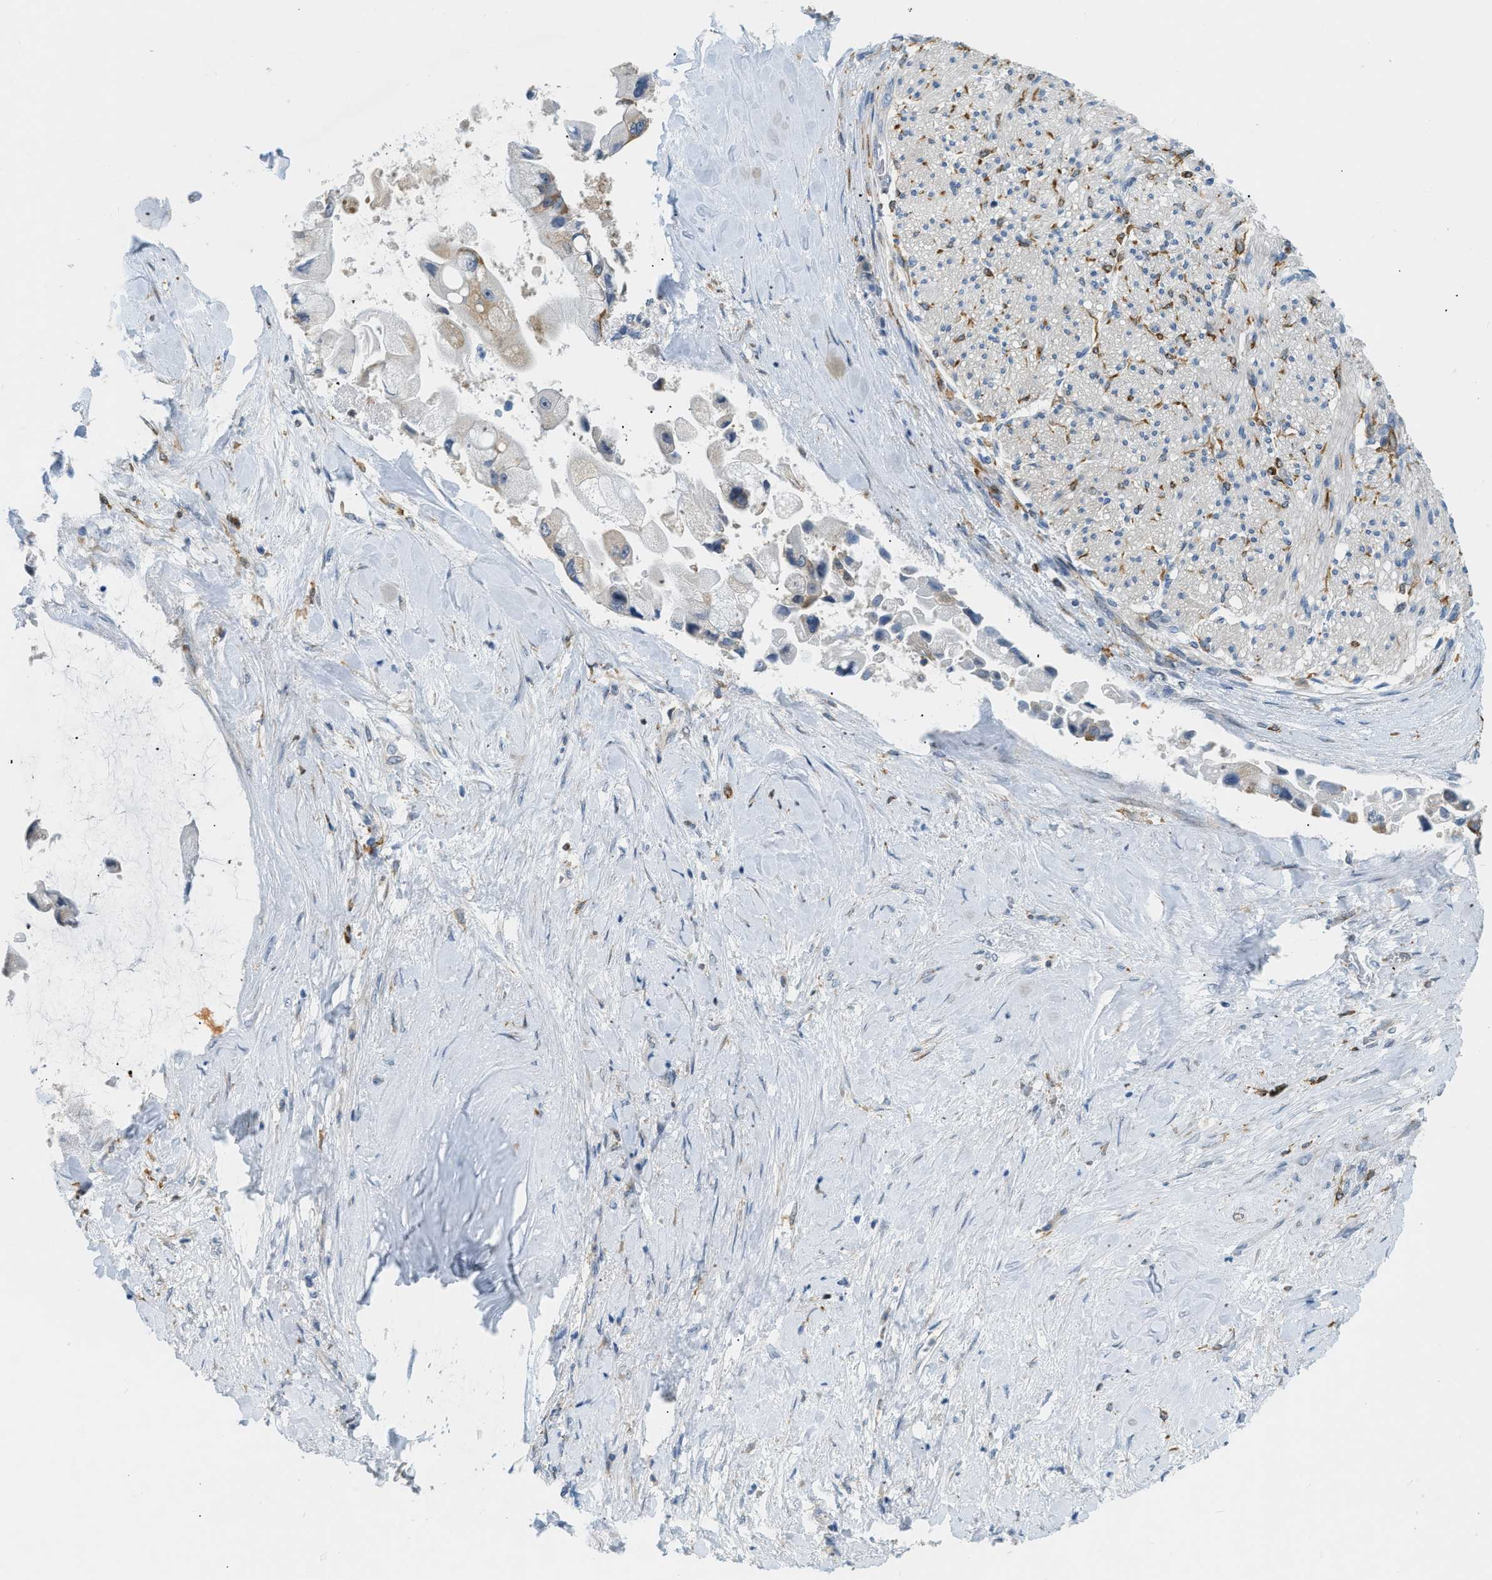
{"staining": {"intensity": "moderate", "quantity": "<25%", "location": "cytoplasmic/membranous"}, "tissue": "liver cancer", "cell_type": "Tumor cells", "image_type": "cancer", "snomed": [{"axis": "morphology", "description": "Cholangiocarcinoma"}, {"axis": "topography", "description": "Liver"}], "caption": "Liver cancer (cholangiocarcinoma) stained with a protein marker displays moderate staining in tumor cells.", "gene": "ZNF408", "patient": {"sex": "male", "age": 50}}